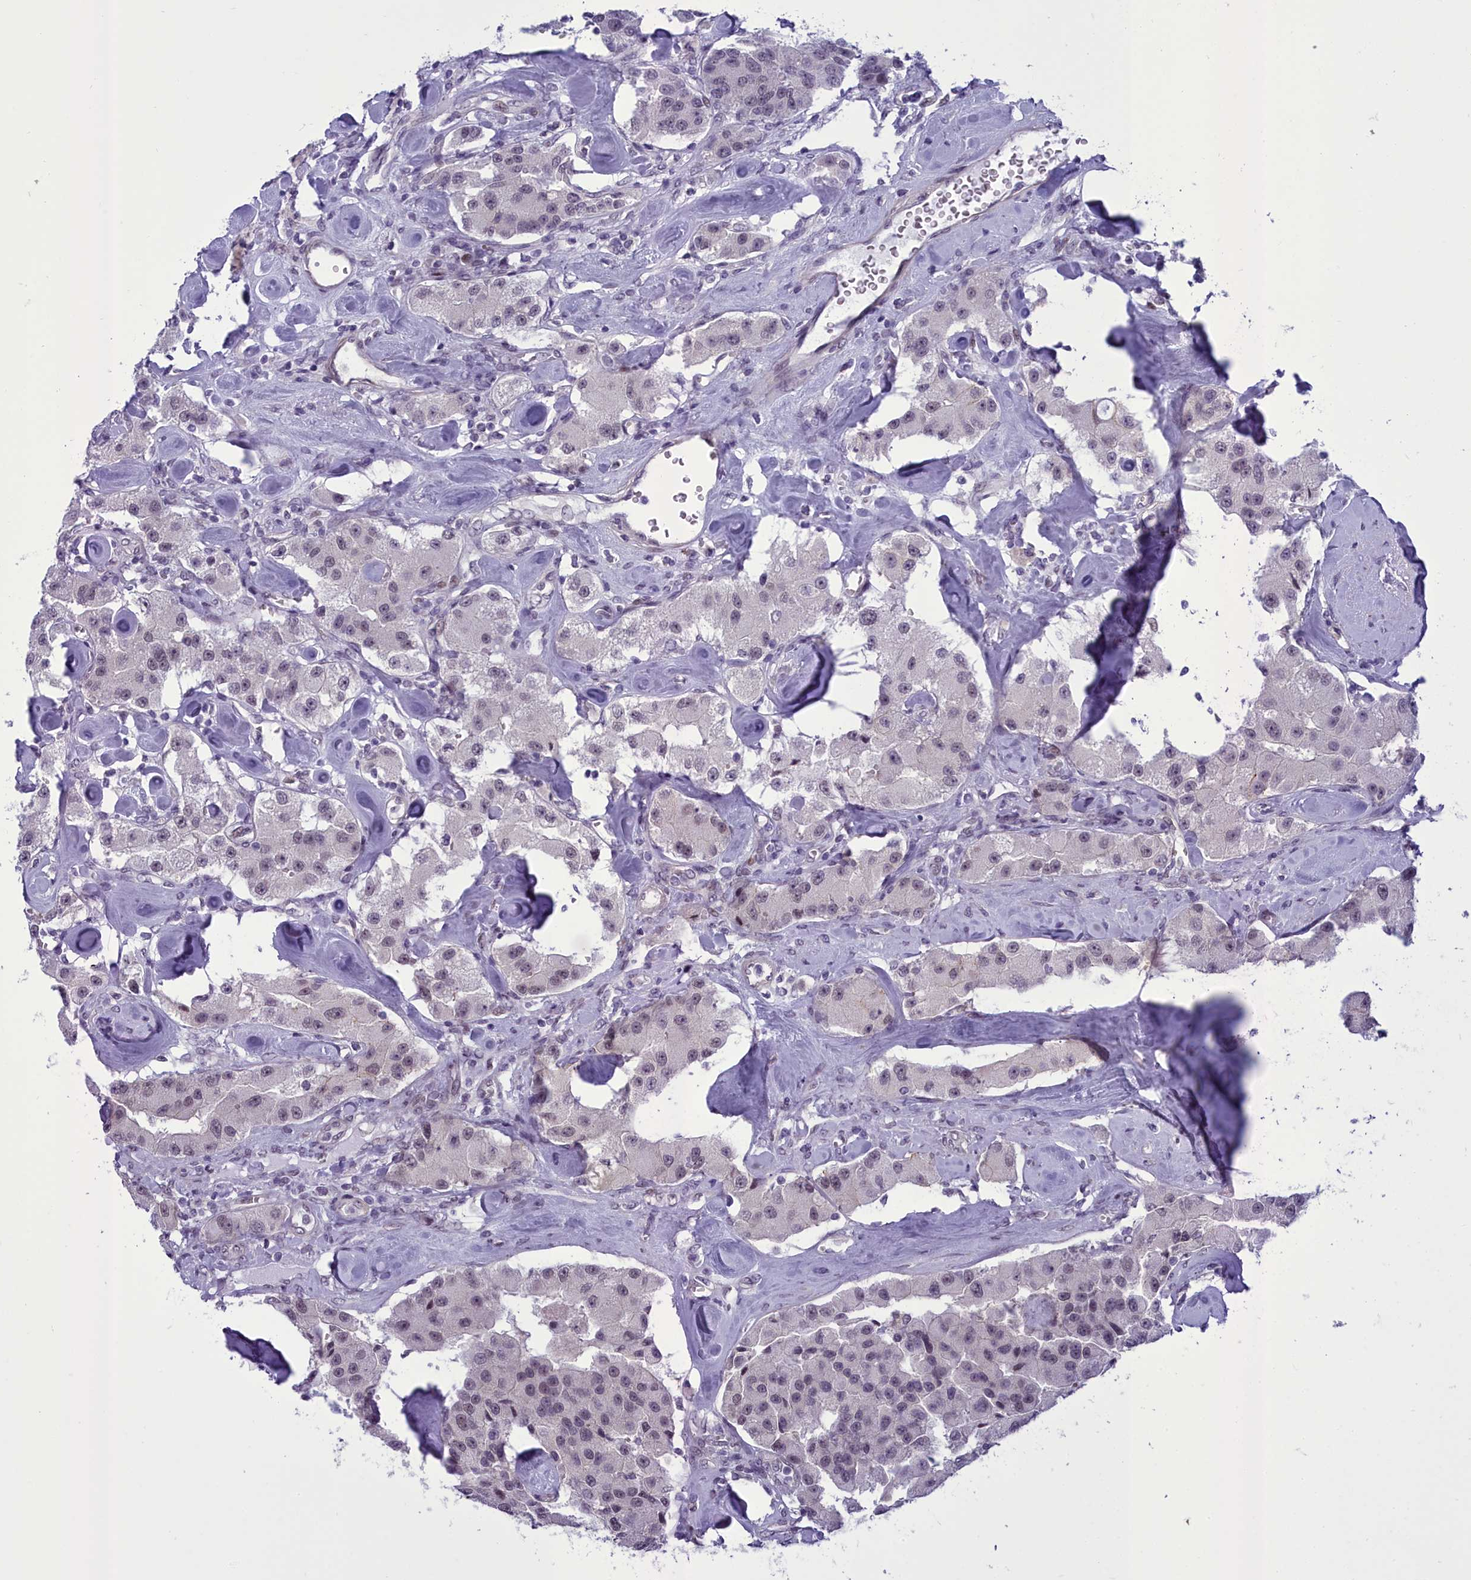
{"staining": {"intensity": "negative", "quantity": "none", "location": "none"}, "tissue": "carcinoid", "cell_type": "Tumor cells", "image_type": "cancer", "snomed": [{"axis": "morphology", "description": "Carcinoid, malignant, NOS"}, {"axis": "topography", "description": "Pancreas"}], "caption": "Immunohistochemistry (IHC) image of human carcinoid stained for a protein (brown), which demonstrates no staining in tumor cells.", "gene": "CEACAM19", "patient": {"sex": "male", "age": 41}}